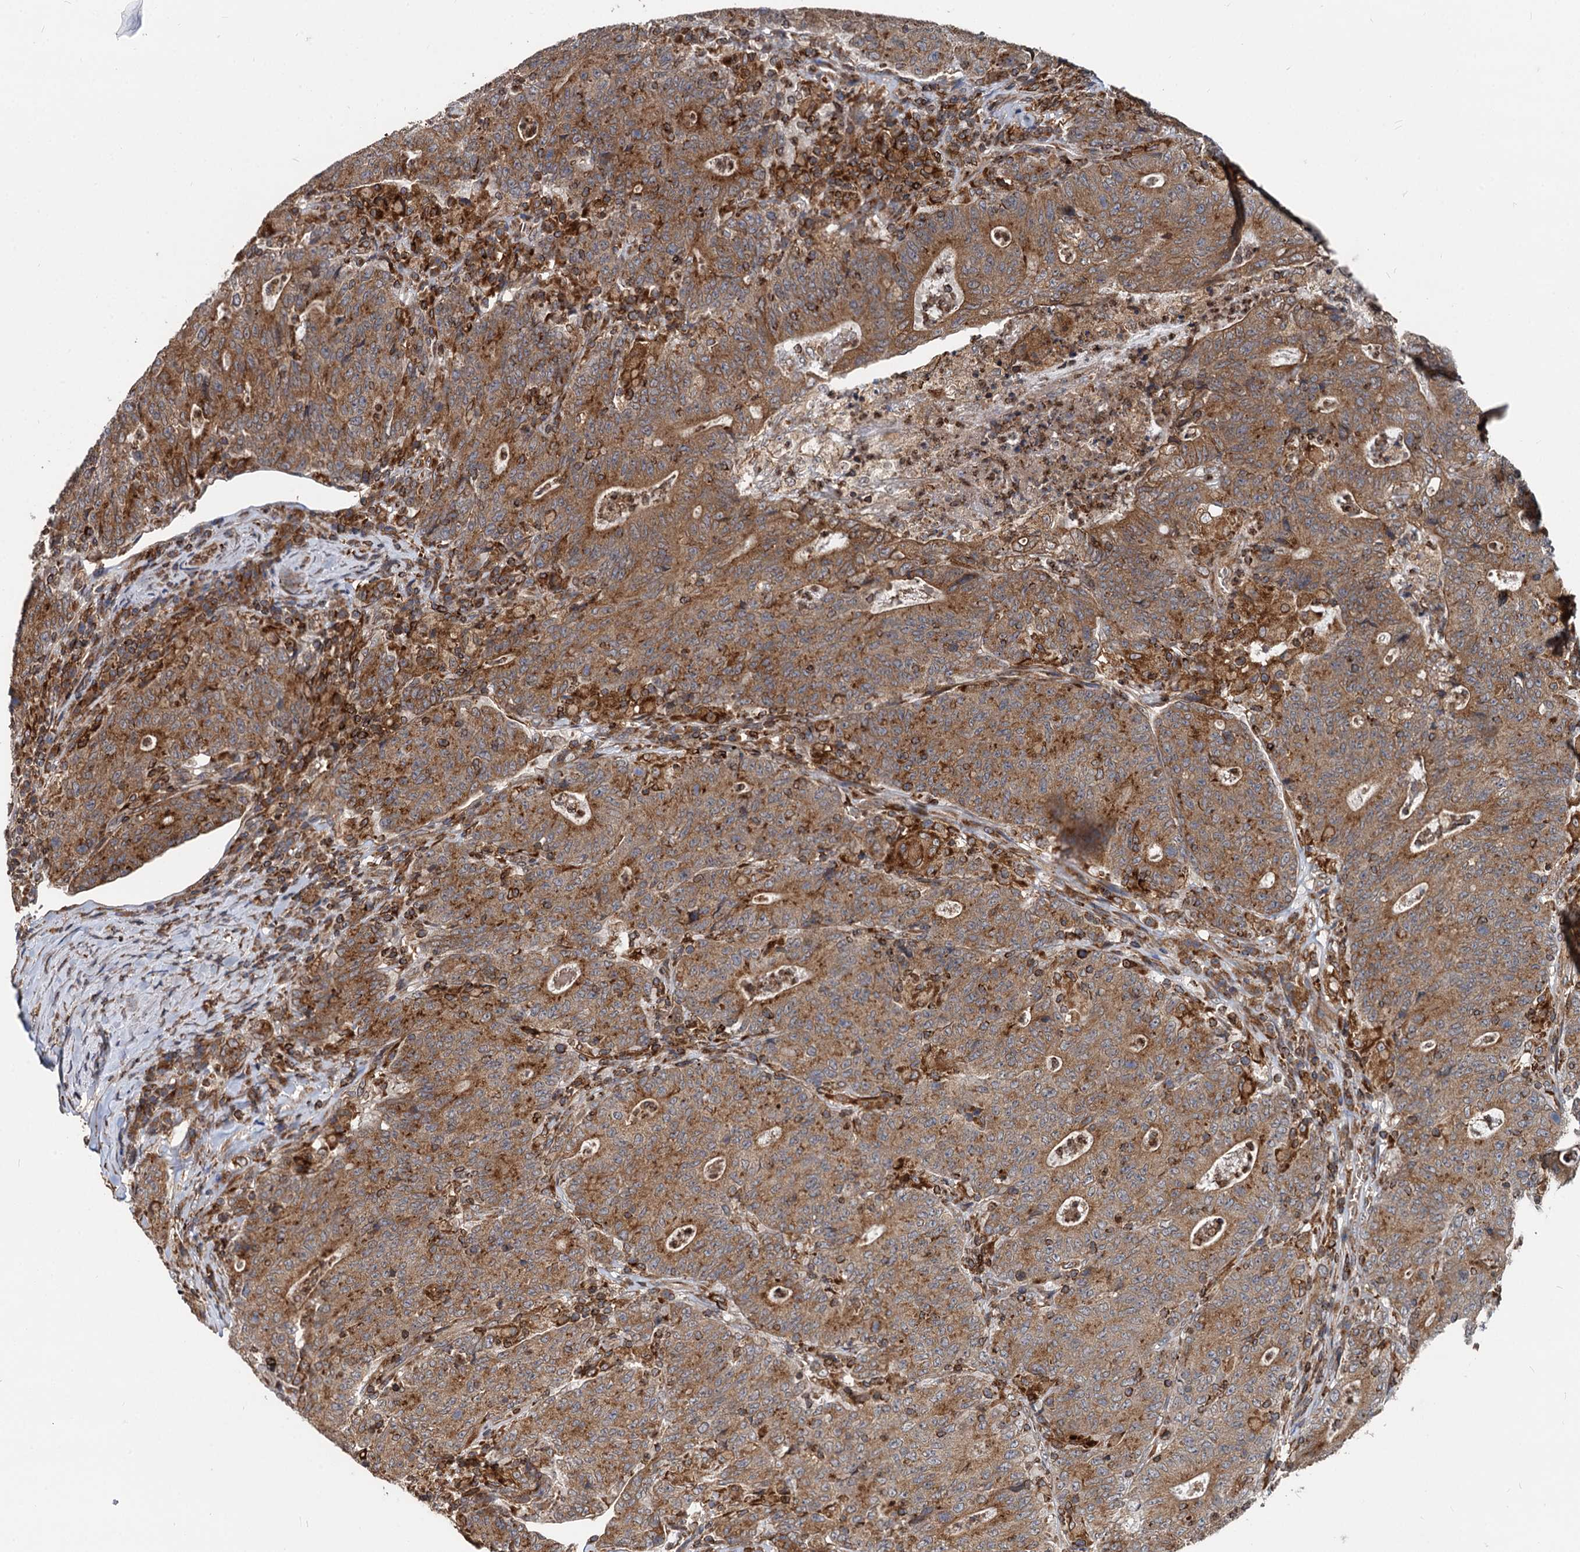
{"staining": {"intensity": "strong", "quantity": ">75%", "location": "cytoplasmic/membranous"}, "tissue": "colorectal cancer", "cell_type": "Tumor cells", "image_type": "cancer", "snomed": [{"axis": "morphology", "description": "Adenocarcinoma, NOS"}, {"axis": "topography", "description": "Colon"}], "caption": "A high amount of strong cytoplasmic/membranous staining is identified in about >75% of tumor cells in colorectal cancer (adenocarcinoma) tissue.", "gene": "STIM1", "patient": {"sex": "female", "age": 75}}